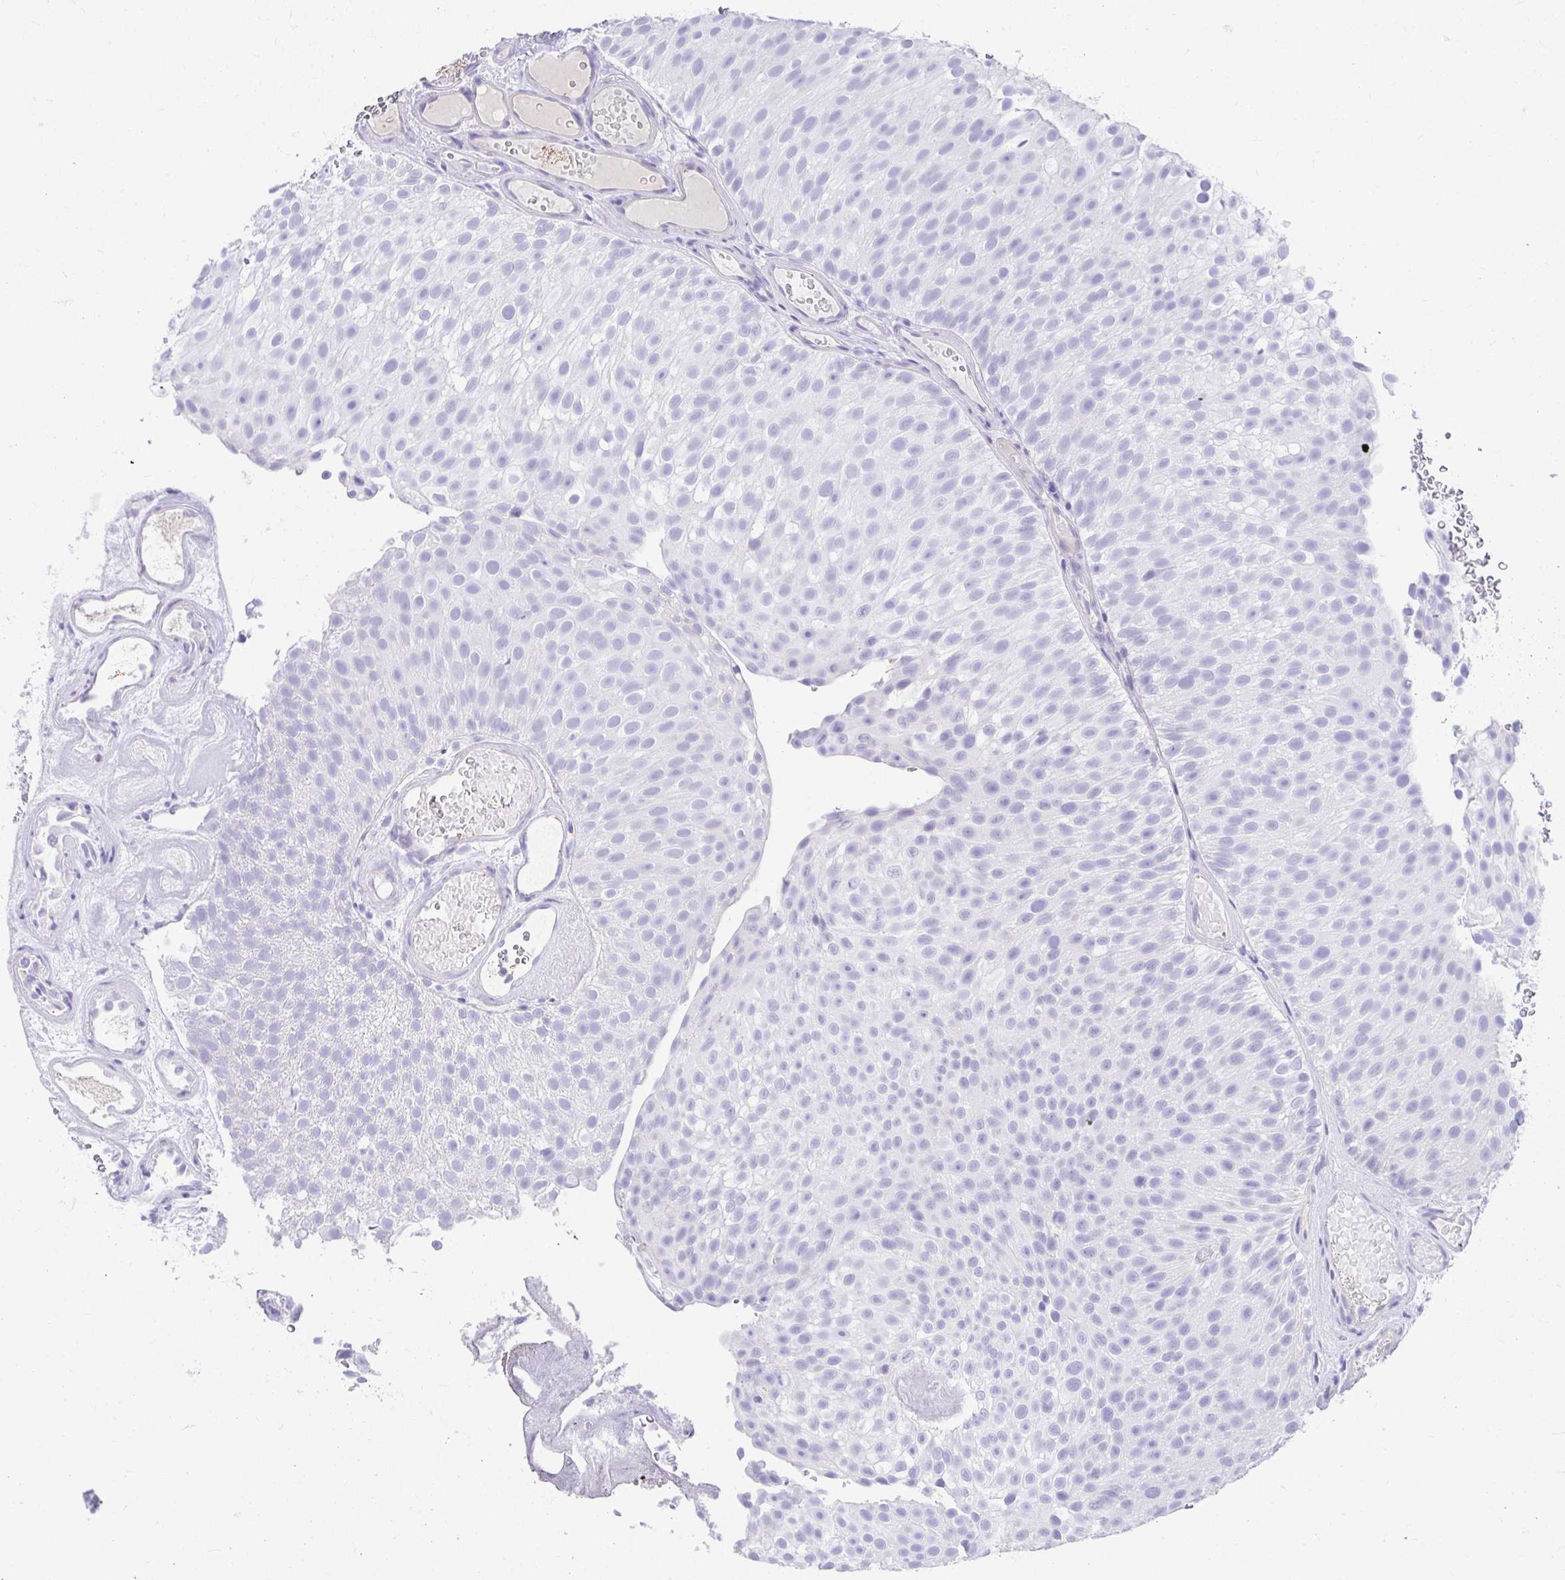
{"staining": {"intensity": "negative", "quantity": "none", "location": "none"}, "tissue": "urothelial cancer", "cell_type": "Tumor cells", "image_type": "cancer", "snomed": [{"axis": "morphology", "description": "Urothelial carcinoma, Low grade"}, {"axis": "topography", "description": "Urinary bladder"}], "caption": "Photomicrograph shows no significant protein positivity in tumor cells of urothelial carcinoma (low-grade).", "gene": "CHAT", "patient": {"sex": "male", "age": 78}}